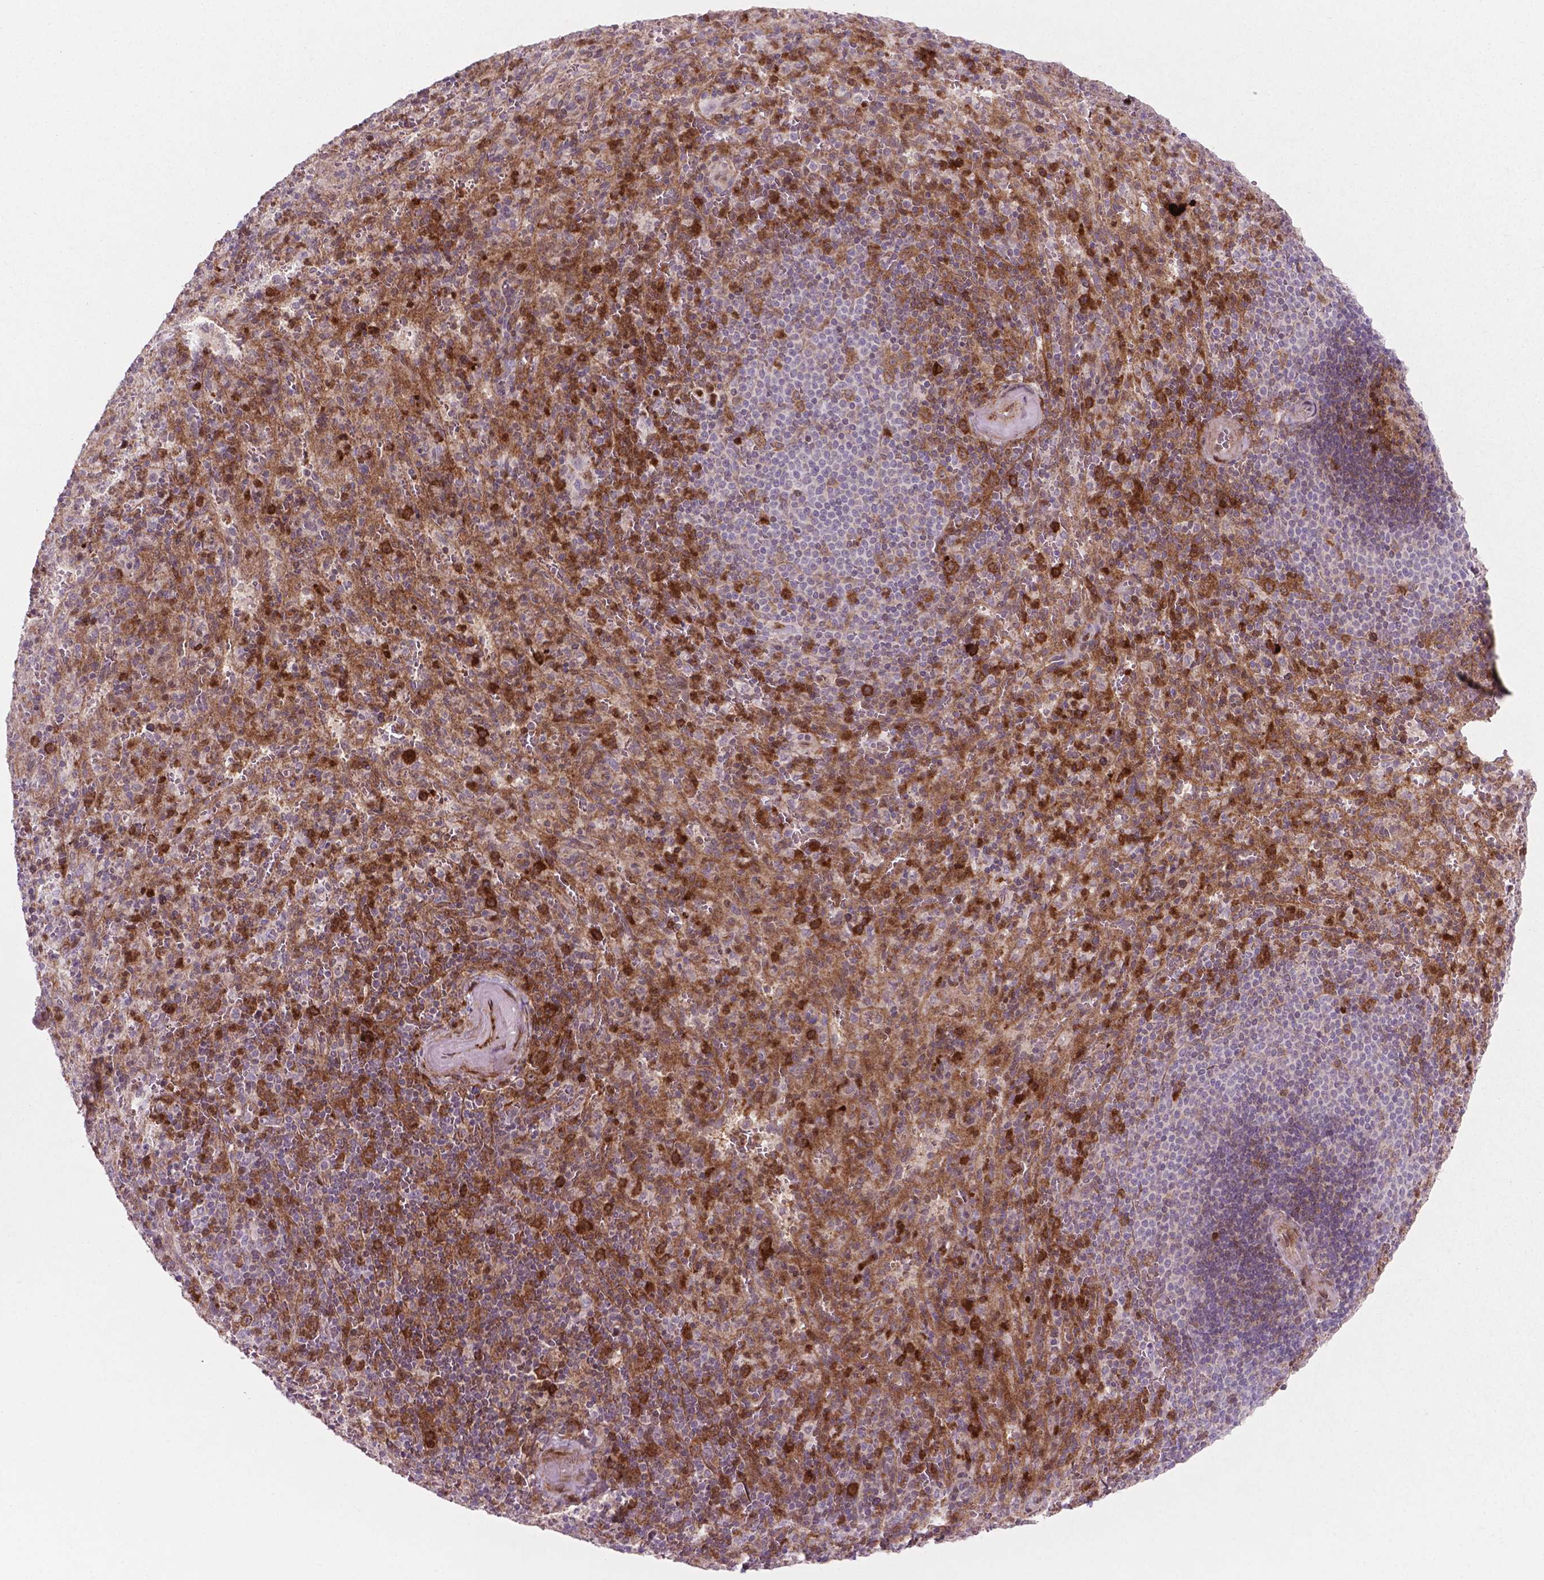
{"staining": {"intensity": "strong", "quantity": "25%-75%", "location": "cytoplasmic/membranous,nuclear"}, "tissue": "spleen", "cell_type": "Cells in red pulp", "image_type": "normal", "snomed": [{"axis": "morphology", "description": "Normal tissue, NOS"}, {"axis": "topography", "description": "Spleen"}], "caption": "Immunohistochemistry staining of benign spleen, which reveals high levels of strong cytoplasmic/membranous,nuclear staining in approximately 25%-75% of cells in red pulp indicating strong cytoplasmic/membranous,nuclear protein expression. The staining was performed using DAB (brown) for protein detection and nuclei were counterstained in hematoxylin (blue).", "gene": "LDHA", "patient": {"sex": "male", "age": 57}}